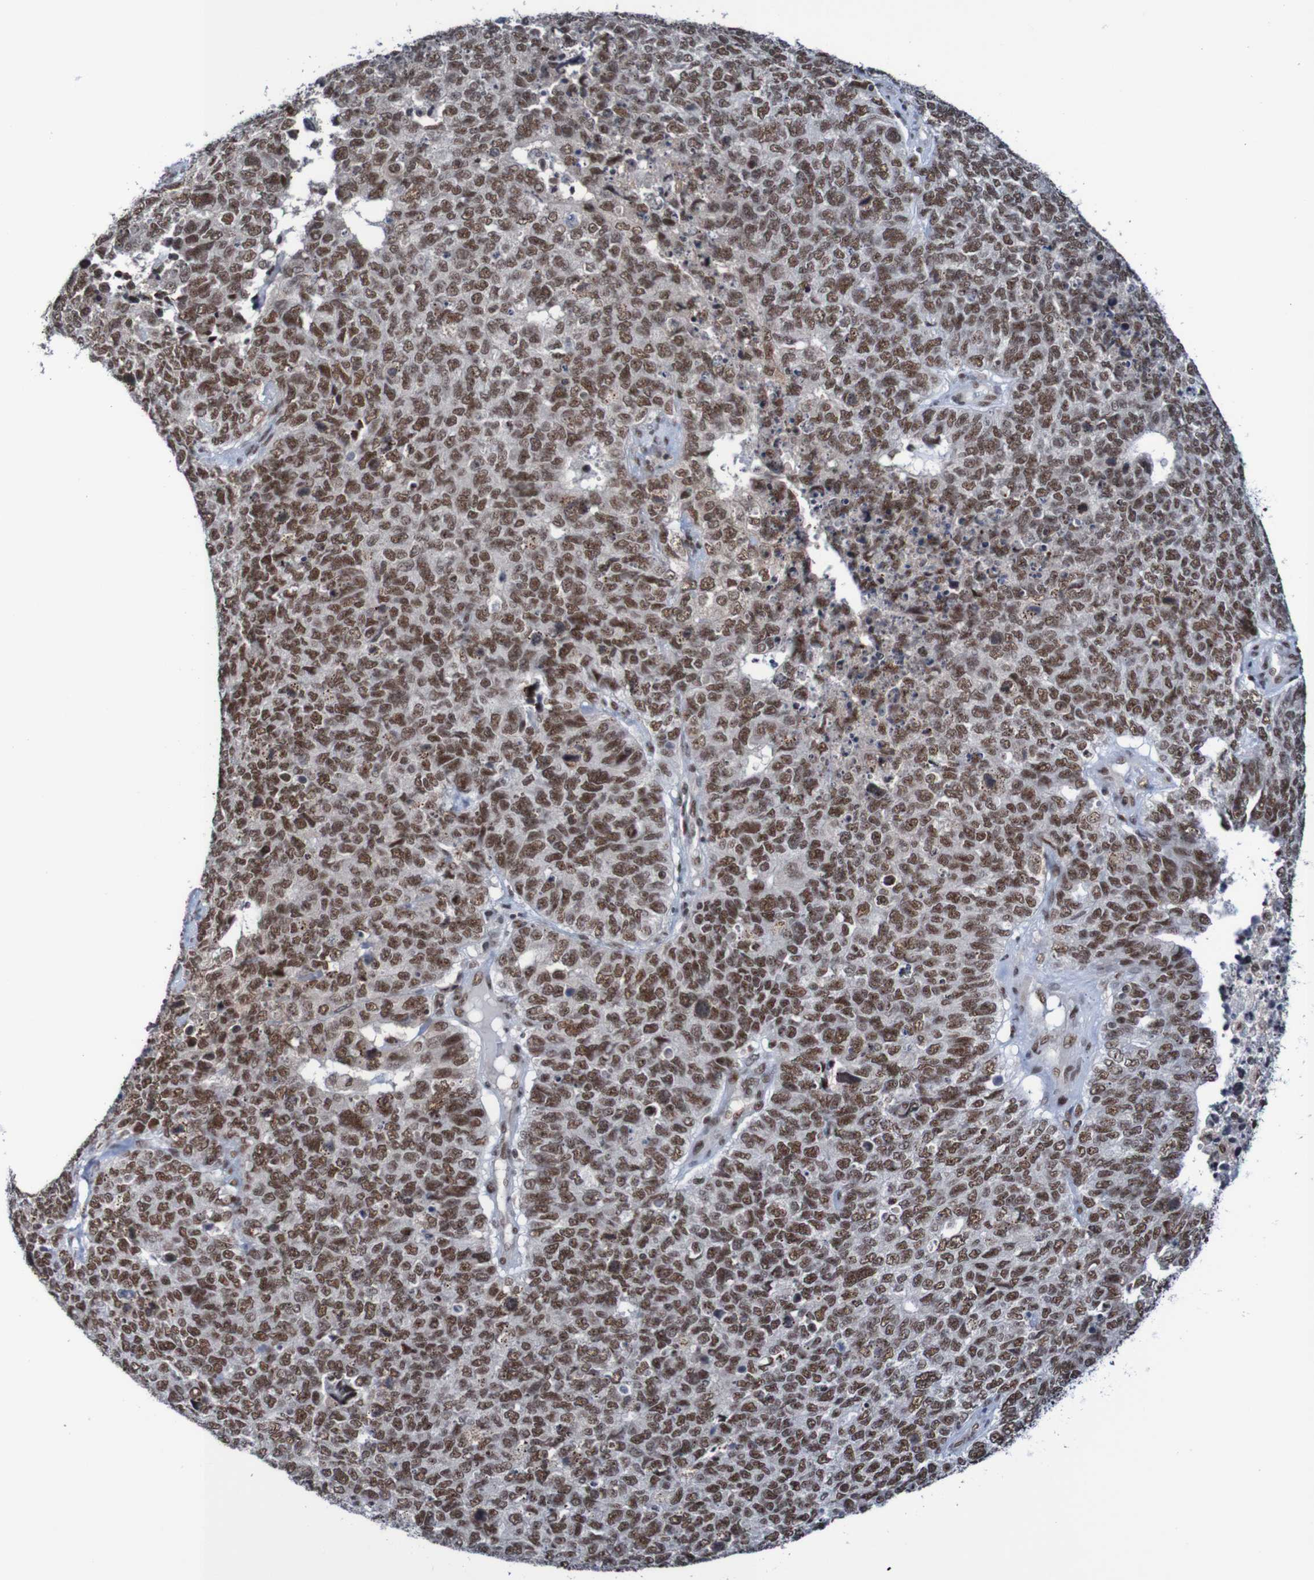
{"staining": {"intensity": "strong", "quantity": ">75%", "location": "nuclear"}, "tissue": "cervical cancer", "cell_type": "Tumor cells", "image_type": "cancer", "snomed": [{"axis": "morphology", "description": "Squamous cell carcinoma, NOS"}, {"axis": "topography", "description": "Cervix"}], "caption": "Protein staining exhibits strong nuclear positivity in about >75% of tumor cells in cervical cancer.", "gene": "CDC5L", "patient": {"sex": "female", "age": 63}}